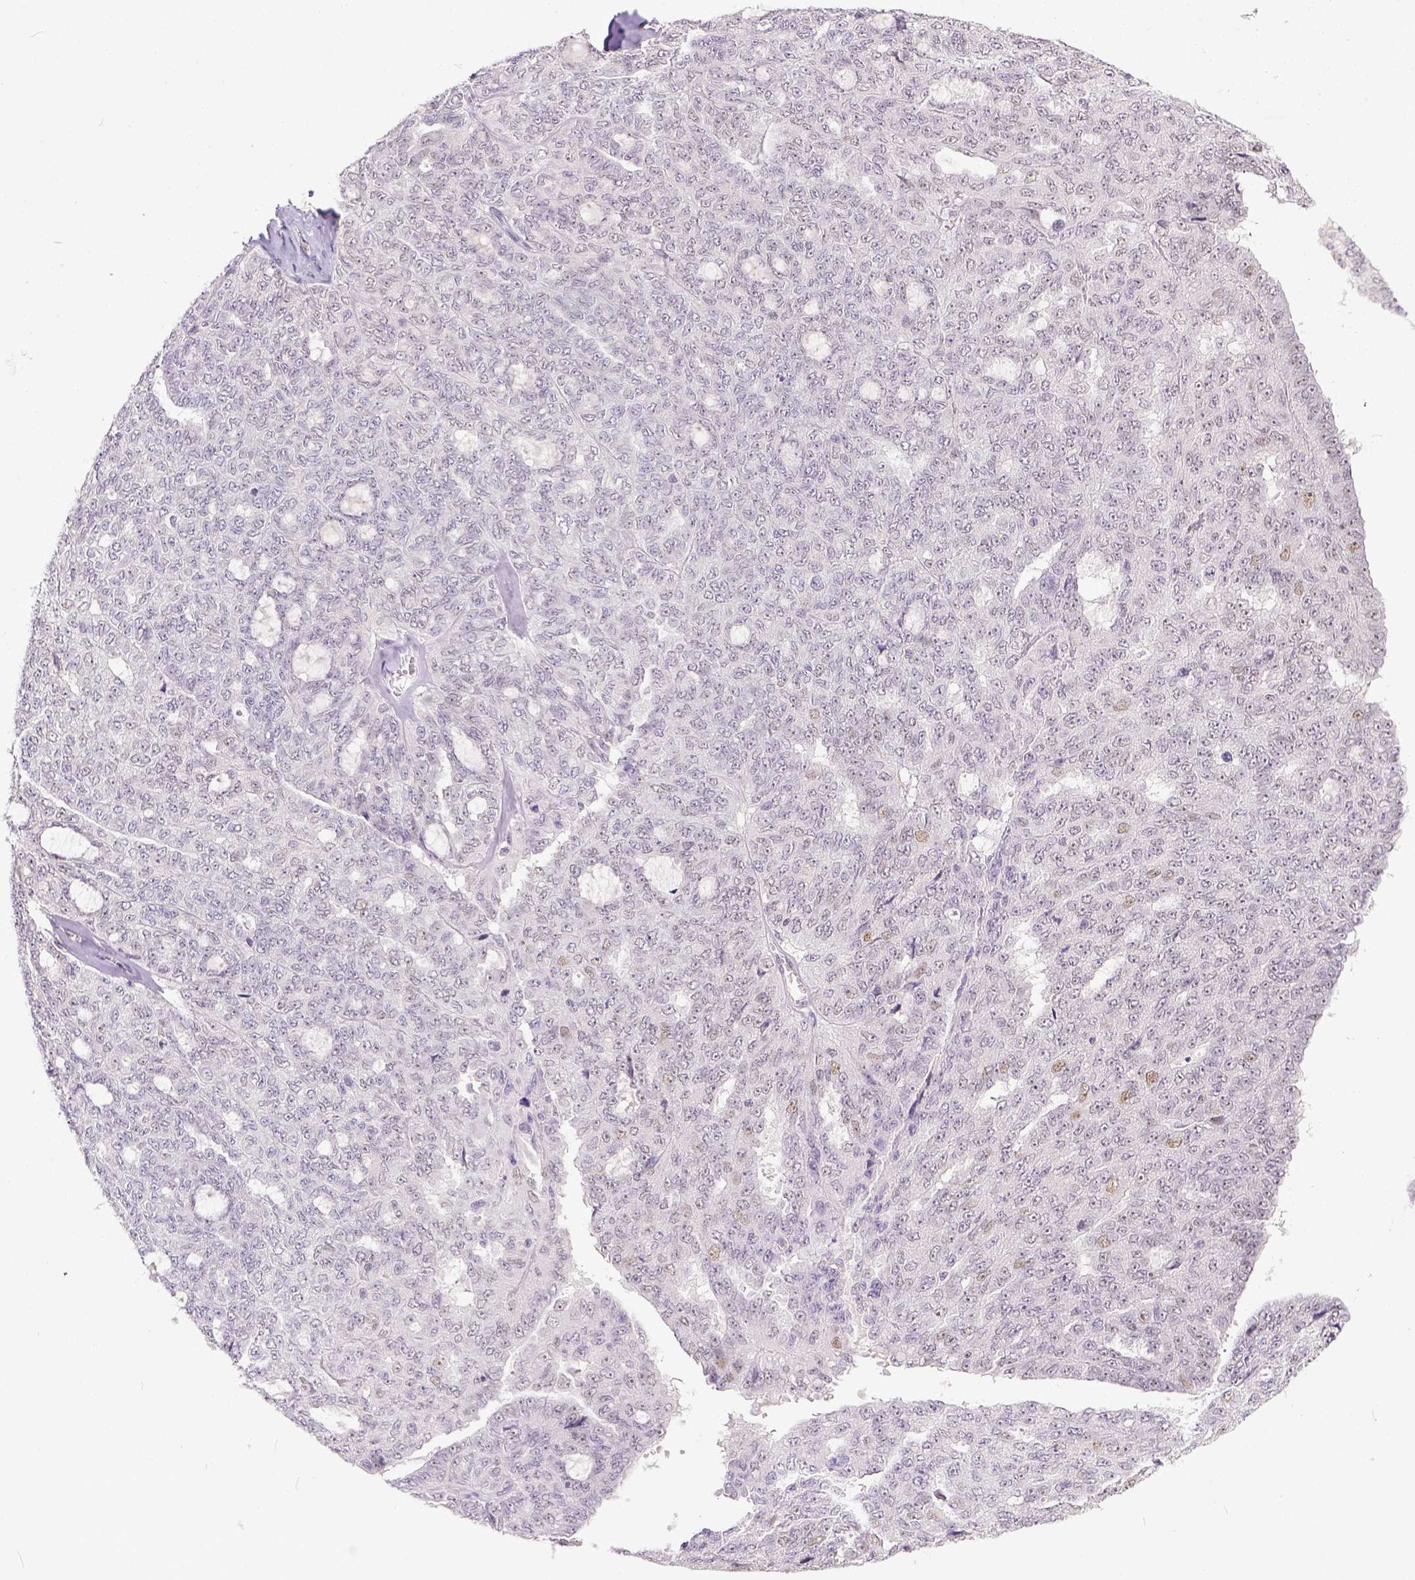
{"staining": {"intensity": "weak", "quantity": "<25%", "location": "nuclear"}, "tissue": "ovarian cancer", "cell_type": "Tumor cells", "image_type": "cancer", "snomed": [{"axis": "morphology", "description": "Cystadenocarcinoma, serous, NOS"}, {"axis": "topography", "description": "Ovary"}], "caption": "IHC of human ovarian serous cystadenocarcinoma exhibits no positivity in tumor cells.", "gene": "ERCC1", "patient": {"sex": "female", "age": 71}}